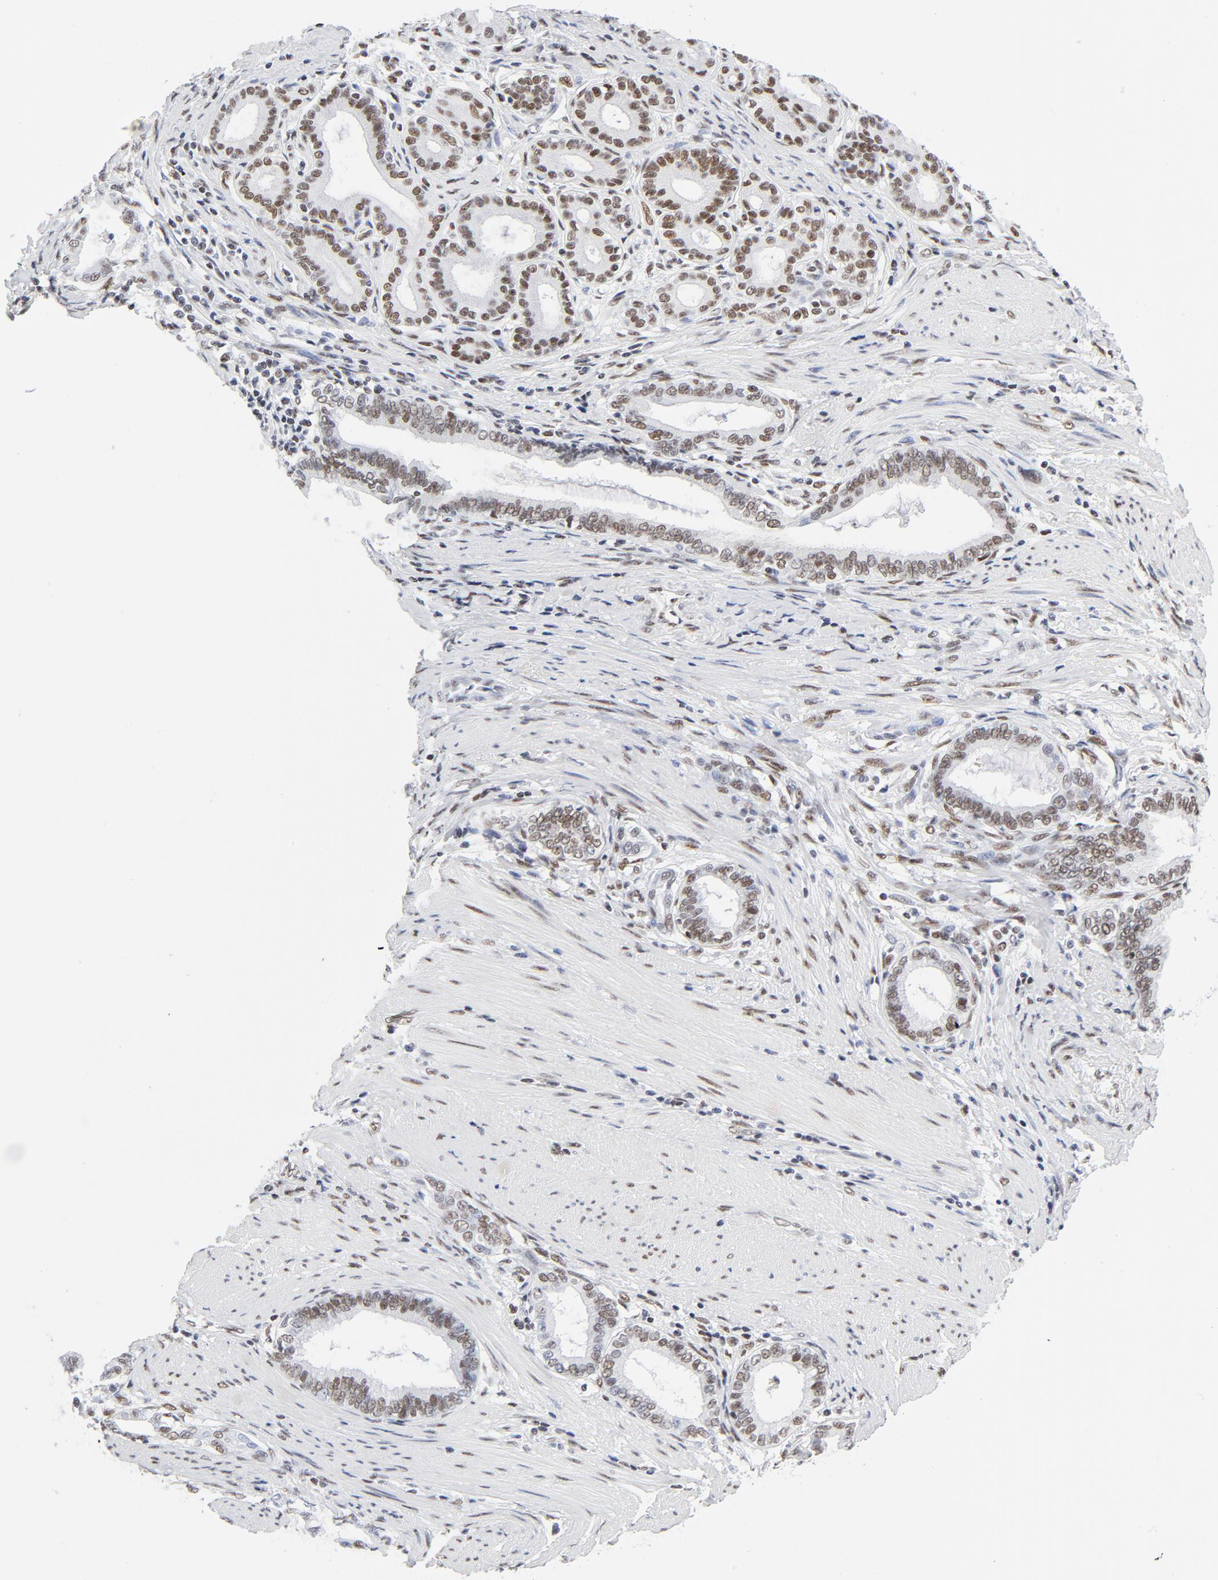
{"staining": {"intensity": "weak", "quantity": "25%-75%", "location": "nuclear"}, "tissue": "pancreatic cancer", "cell_type": "Tumor cells", "image_type": "cancer", "snomed": [{"axis": "morphology", "description": "Adenocarcinoma, NOS"}, {"axis": "topography", "description": "Pancreas"}], "caption": "Immunohistochemistry (IHC) photomicrograph of neoplastic tissue: human pancreatic cancer stained using immunohistochemistry shows low levels of weak protein expression localized specifically in the nuclear of tumor cells, appearing as a nuclear brown color.", "gene": "ATF2", "patient": {"sex": "female", "age": 64}}